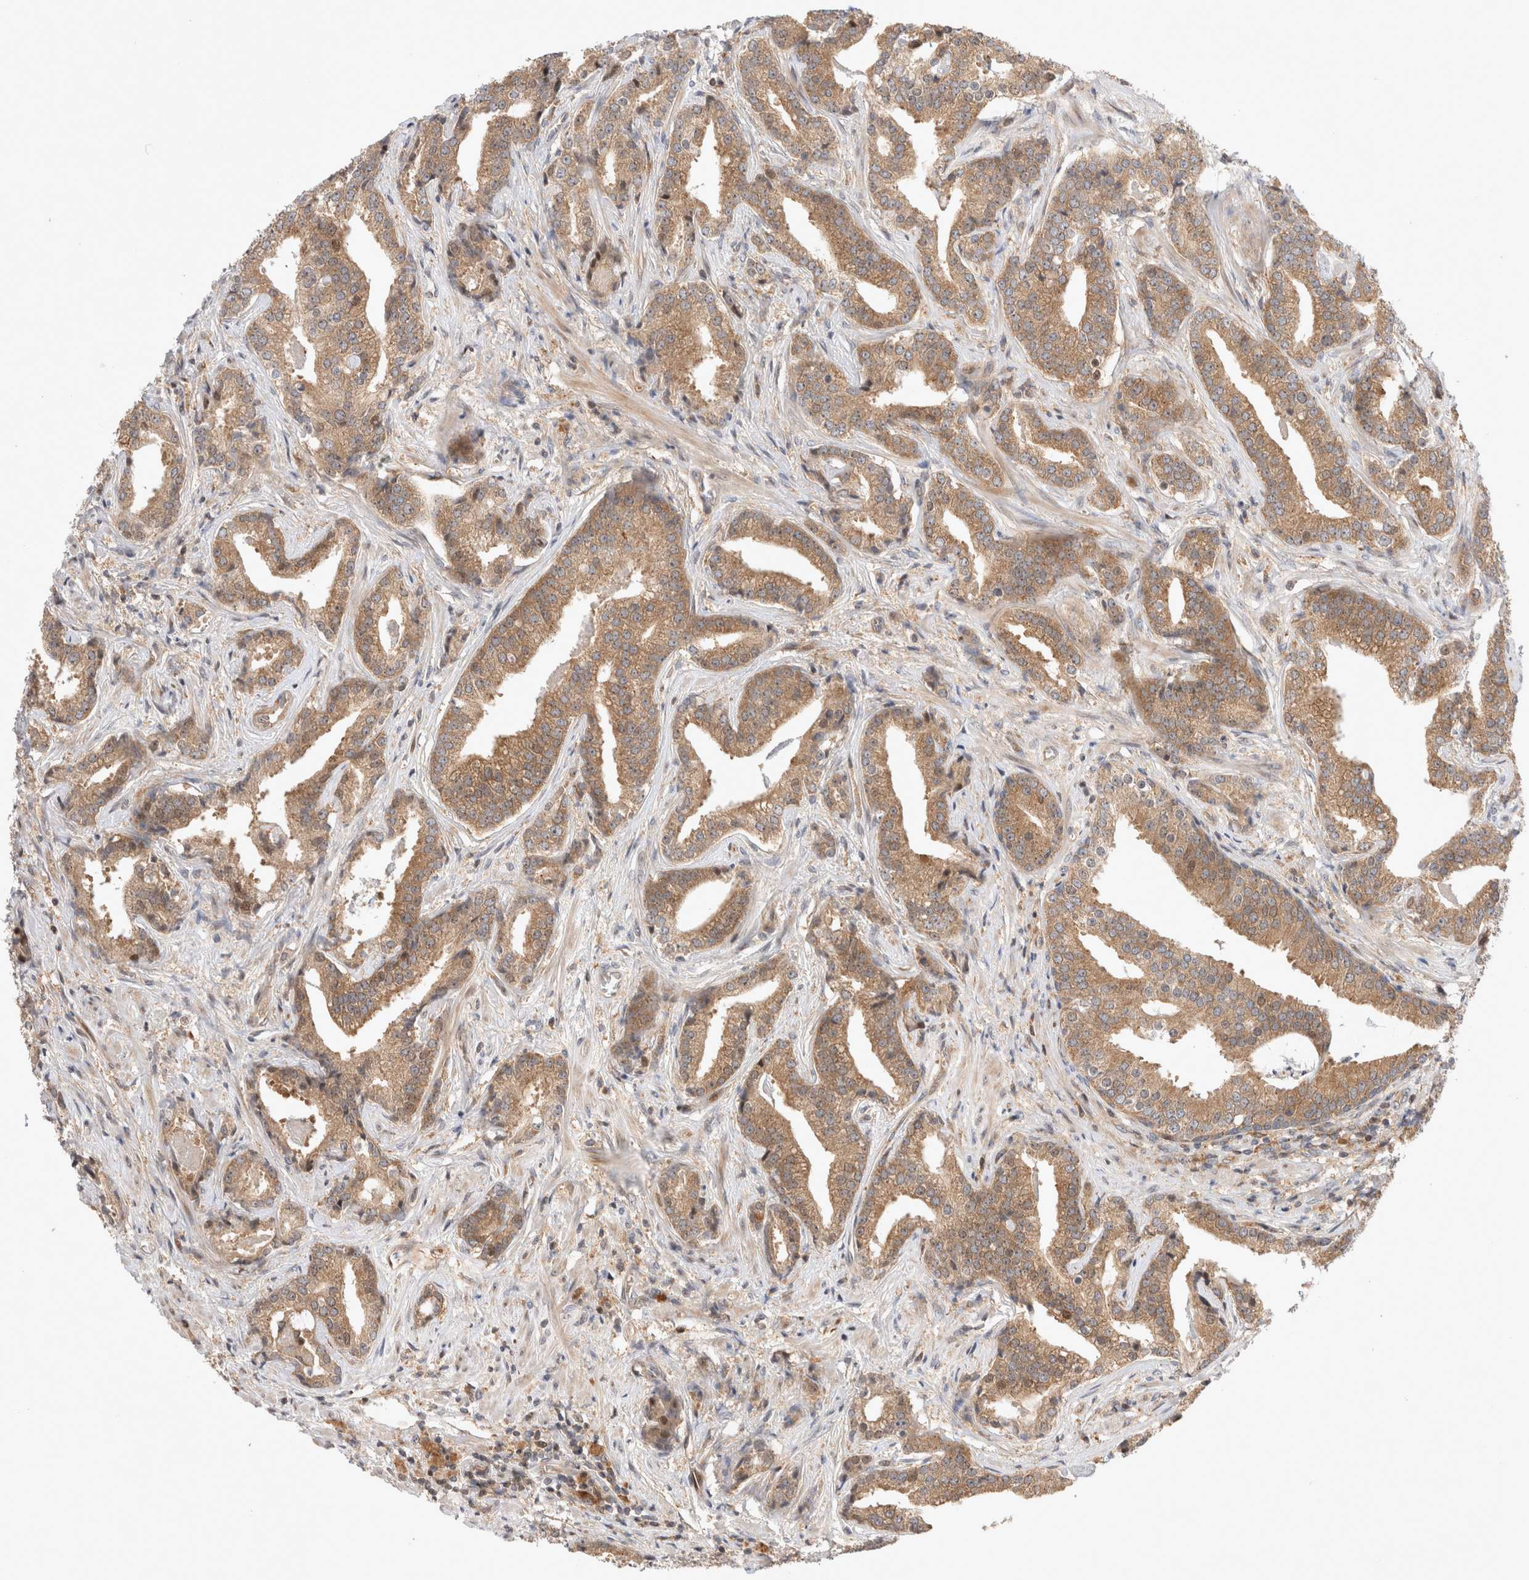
{"staining": {"intensity": "moderate", "quantity": ">75%", "location": "cytoplasmic/membranous"}, "tissue": "prostate cancer", "cell_type": "Tumor cells", "image_type": "cancer", "snomed": [{"axis": "morphology", "description": "Adenocarcinoma, Low grade"}, {"axis": "topography", "description": "Prostate"}], "caption": "Moderate cytoplasmic/membranous protein expression is identified in about >75% of tumor cells in prostate low-grade adenocarcinoma. The staining was performed using DAB (3,3'-diaminobenzidine), with brown indicating positive protein expression. Nuclei are stained blue with hematoxylin.", "gene": "HTT", "patient": {"sex": "male", "age": 67}}